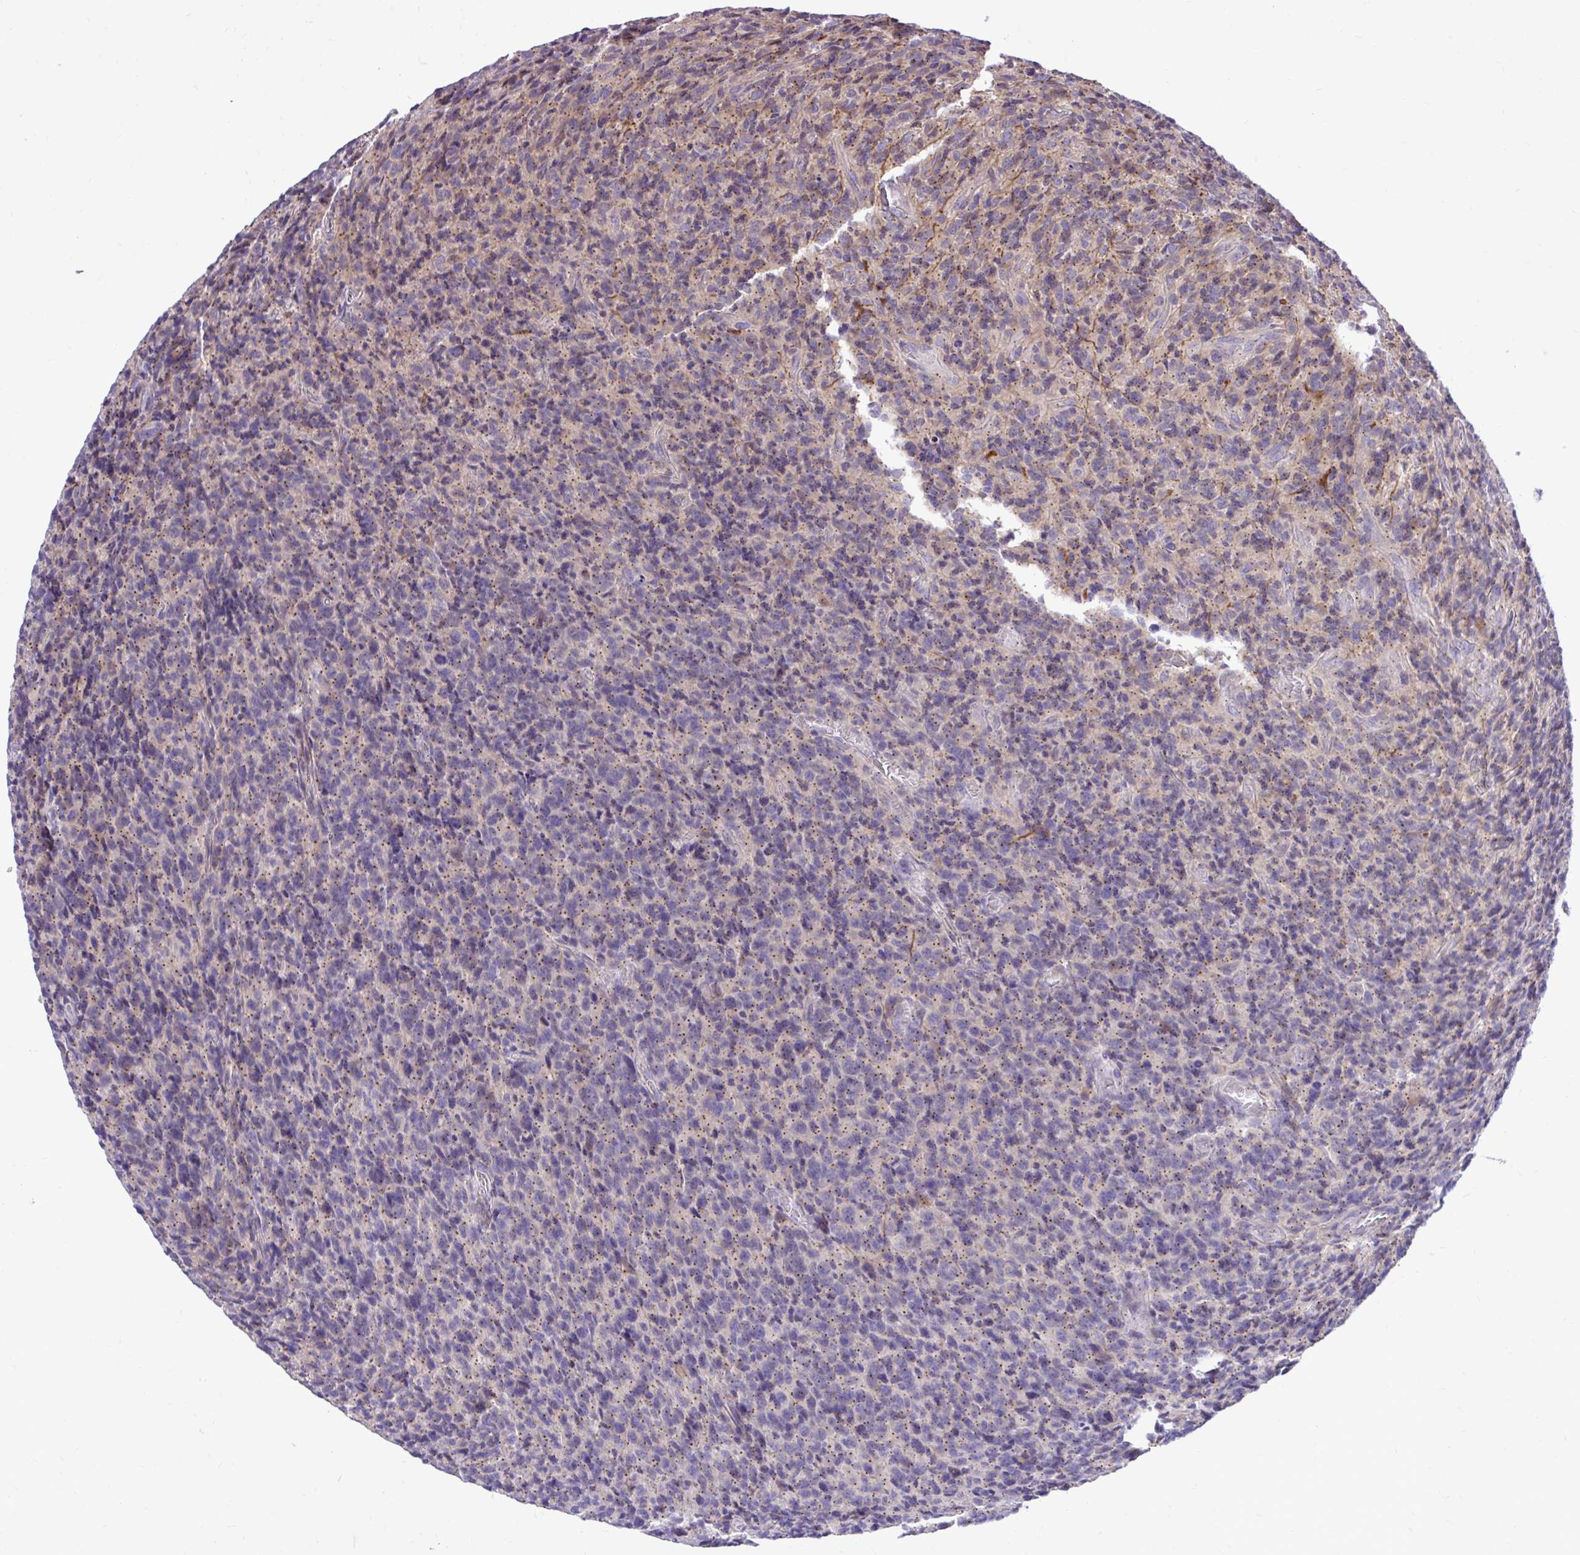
{"staining": {"intensity": "moderate", "quantity": "25%-75%", "location": "cytoplasmic/membranous"}, "tissue": "glioma", "cell_type": "Tumor cells", "image_type": "cancer", "snomed": [{"axis": "morphology", "description": "Glioma, malignant, High grade"}, {"axis": "topography", "description": "Brain"}], "caption": "Malignant glioma (high-grade) stained with a brown dye demonstrates moderate cytoplasmic/membranous positive expression in approximately 25%-75% of tumor cells.", "gene": "CEACAM18", "patient": {"sex": "male", "age": 76}}